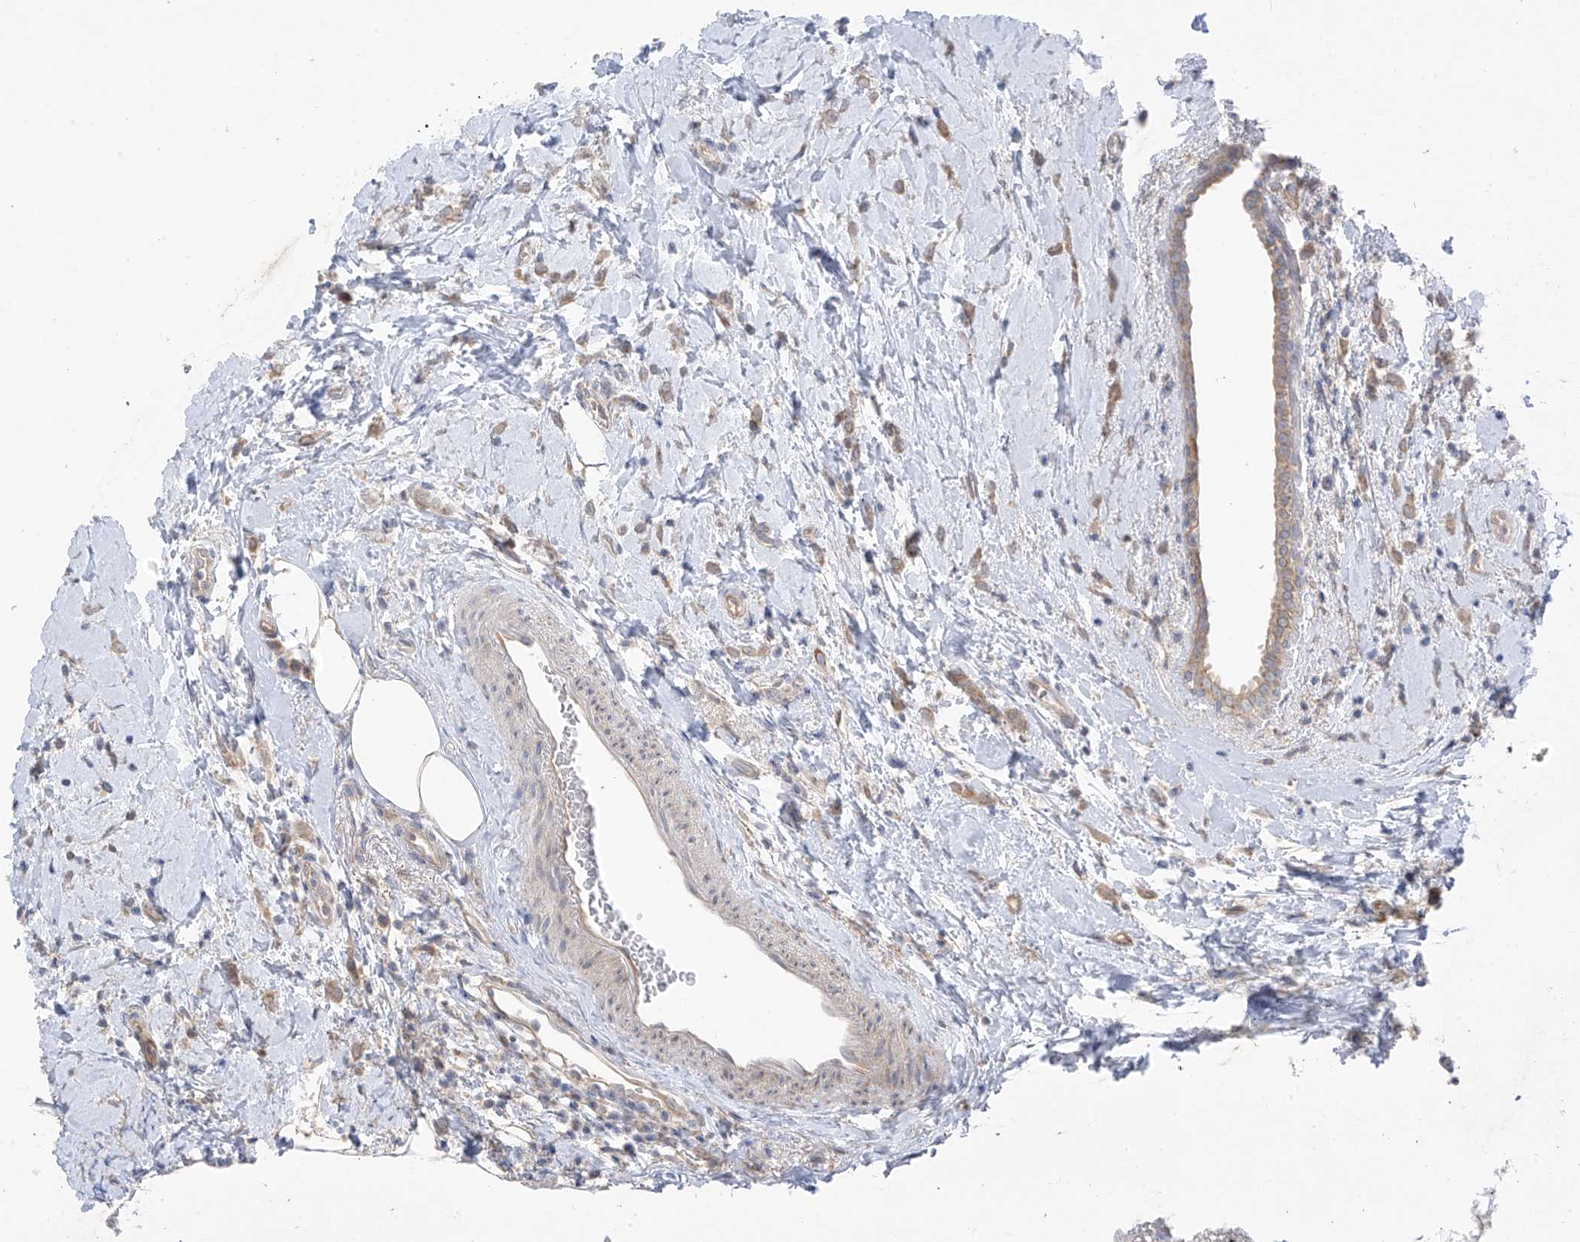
{"staining": {"intensity": "weak", "quantity": ">75%", "location": "cytoplasmic/membranous"}, "tissue": "breast cancer", "cell_type": "Tumor cells", "image_type": "cancer", "snomed": [{"axis": "morphology", "description": "Lobular carcinoma"}, {"axis": "topography", "description": "Breast"}], "caption": "Protein staining displays weak cytoplasmic/membranous positivity in approximately >75% of tumor cells in breast cancer (lobular carcinoma).", "gene": "NALCN", "patient": {"sex": "female", "age": 47}}